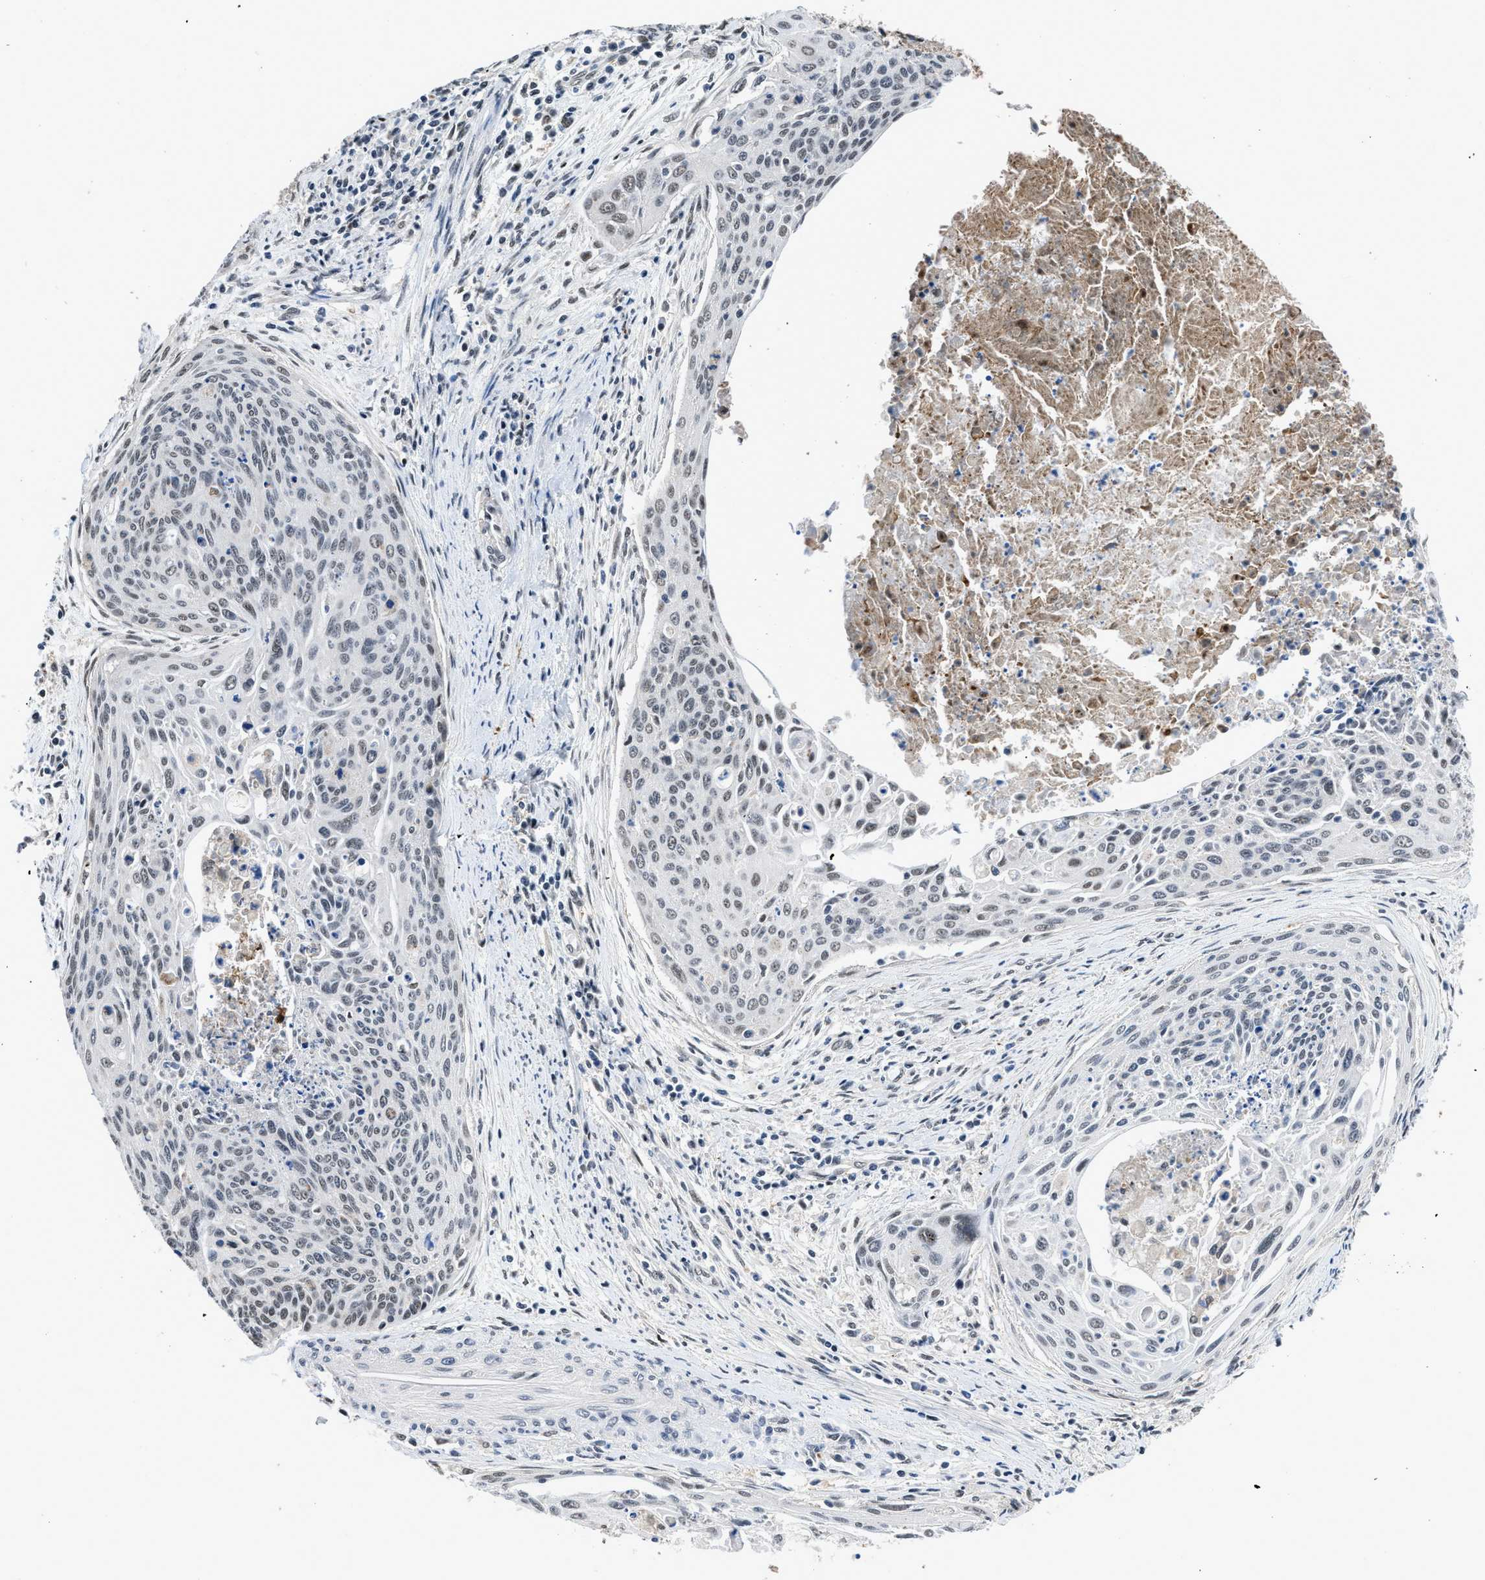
{"staining": {"intensity": "moderate", "quantity": "25%-75%", "location": "nuclear"}, "tissue": "cervical cancer", "cell_type": "Tumor cells", "image_type": "cancer", "snomed": [{"axis": "morphology", "description": "Squamous cell carcinoma, NOS"}, {"axis": "topography", "description": "Cervix"}], "caption": "About 25%-75% of tumor cells in human cervical cancer (squamous cell carcinoma) display moderate nuclear protein staining as visualized by brown immunohistochemical staining.", "gene": "HNRNPH2", "patient": {"sex": "female", "age": 55}}